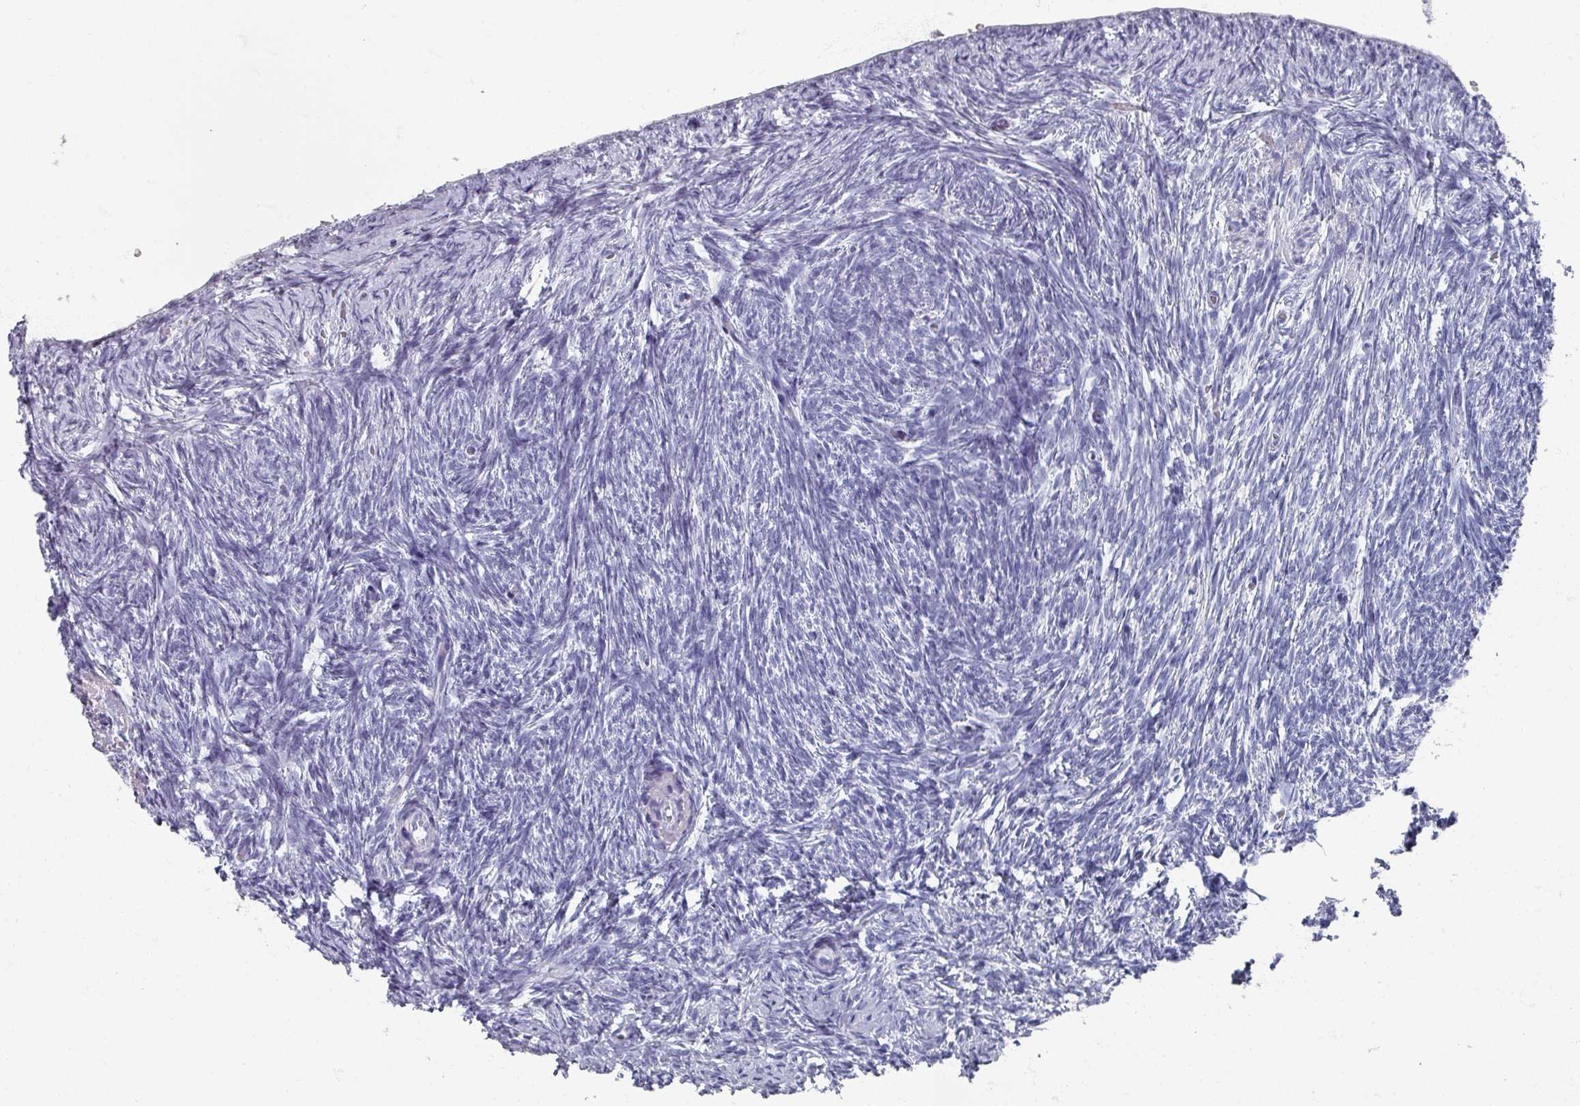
{"staining": {"intensity": "negative", "quantity": "none", "location": "none"}, "tissue": "ovary", "cell_type": "Ovarian stroma cells", "image_type": "normal", "snomed": [{"axis": "morphology", "description": "Normal tissue, NOS"}, {"axis": "topography", "description": "Ovary"}], "caption": "A photomicrograph of human ovary is negative for staining in ovarian stroma cells. (DAB immunohistochemistry (IHC), high magnification).", "gene": "OMG", "patient": {"sex": "female", "age": 51}}